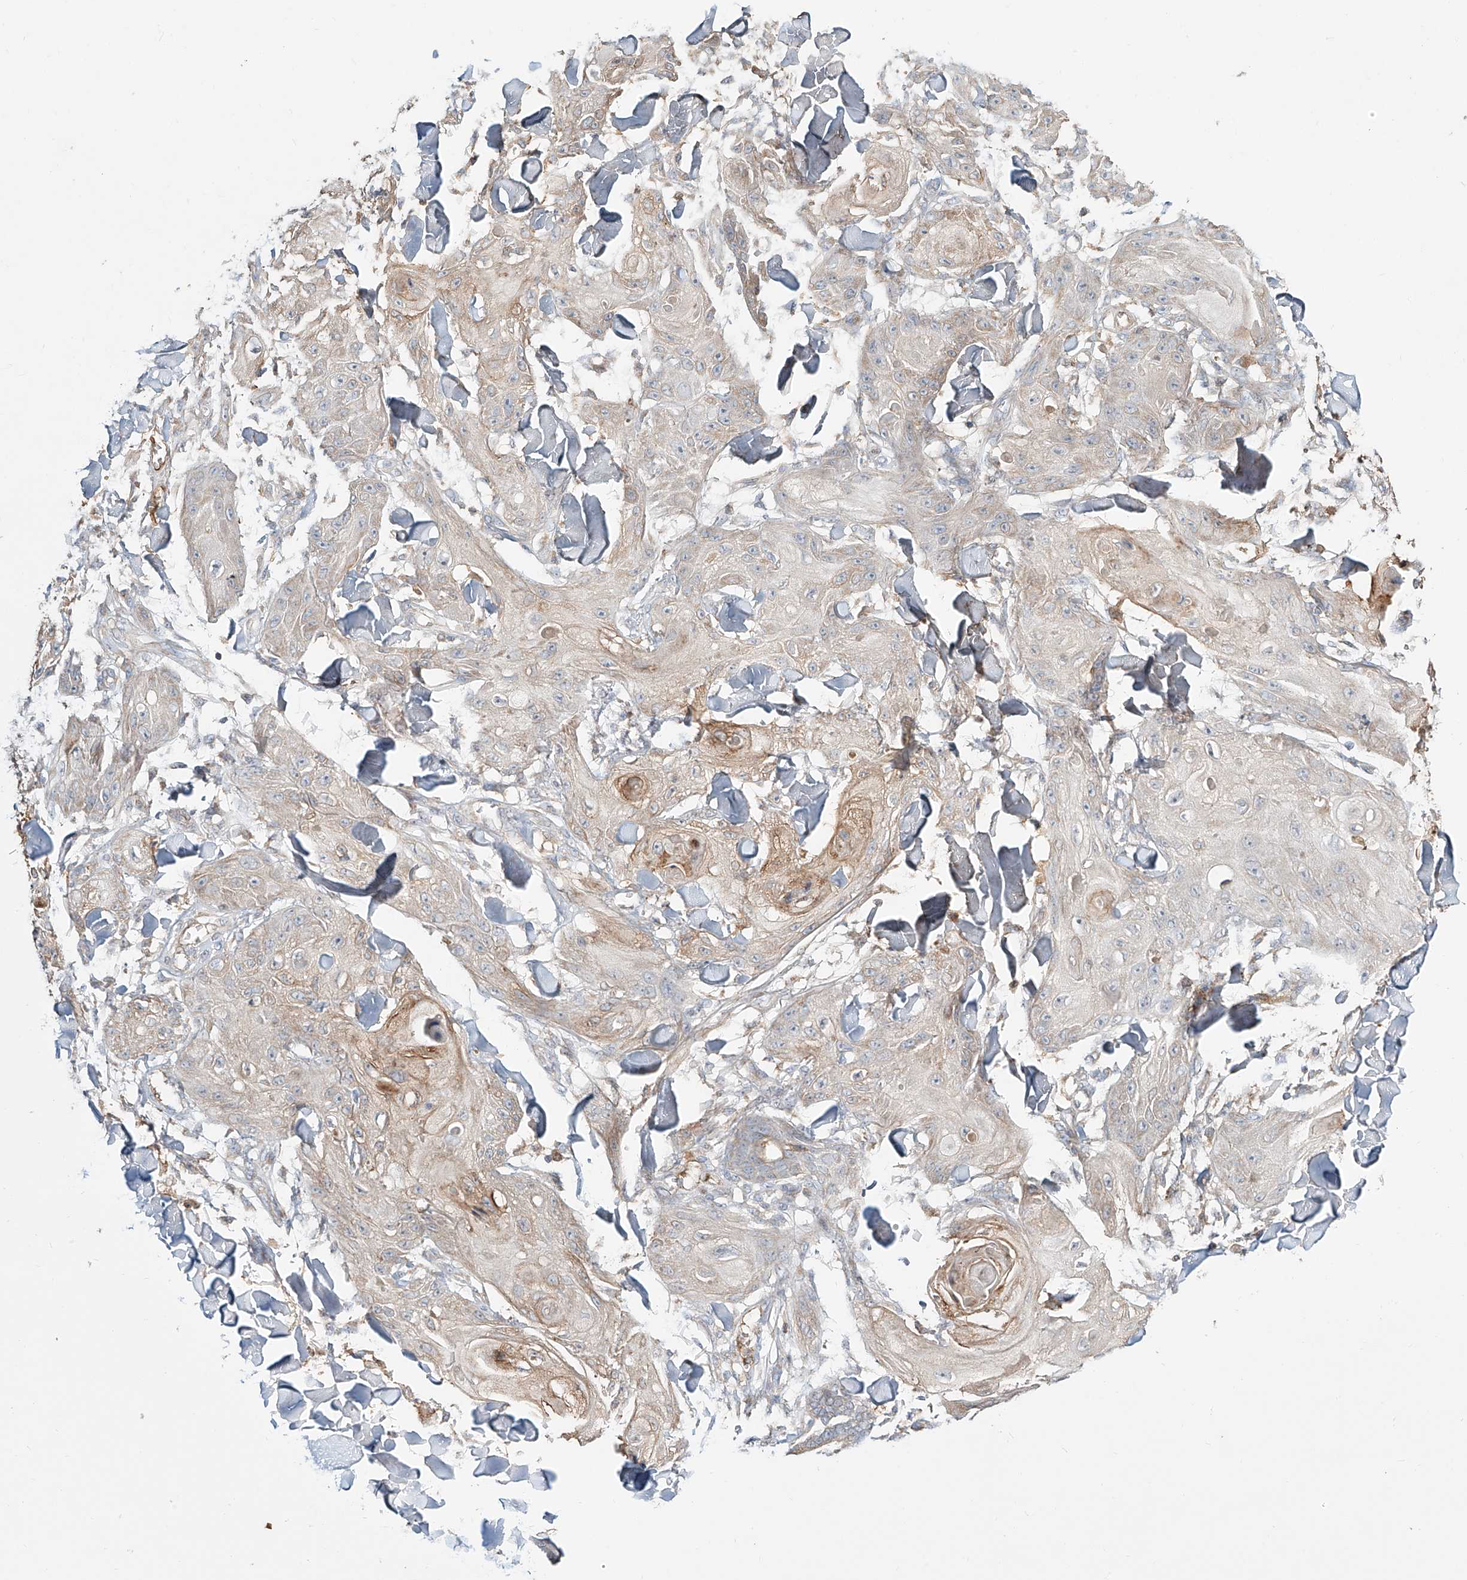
{"staining": {"intensity": "moderate", "quantity": "<25%", "location": "cytoplasmic/membranous"}, "tissue": "skin cancer", "cell_type": "Tumor cells", "image_type": "cancer", "snomed": [{"axis": "morphology", "description": "Squamous cell carcinoma, NOS"}, {"axis": "topography", "description": "Skin"}], "caption": "Moderate cytoplasmic/membranous positivity for a protein is seen in about <25% of tumor cells of squamous cell carcinoma (skin) using immunohistochemistry.", "gene": "ERO1A", "patient": {"sex": "male", "age": 74}}